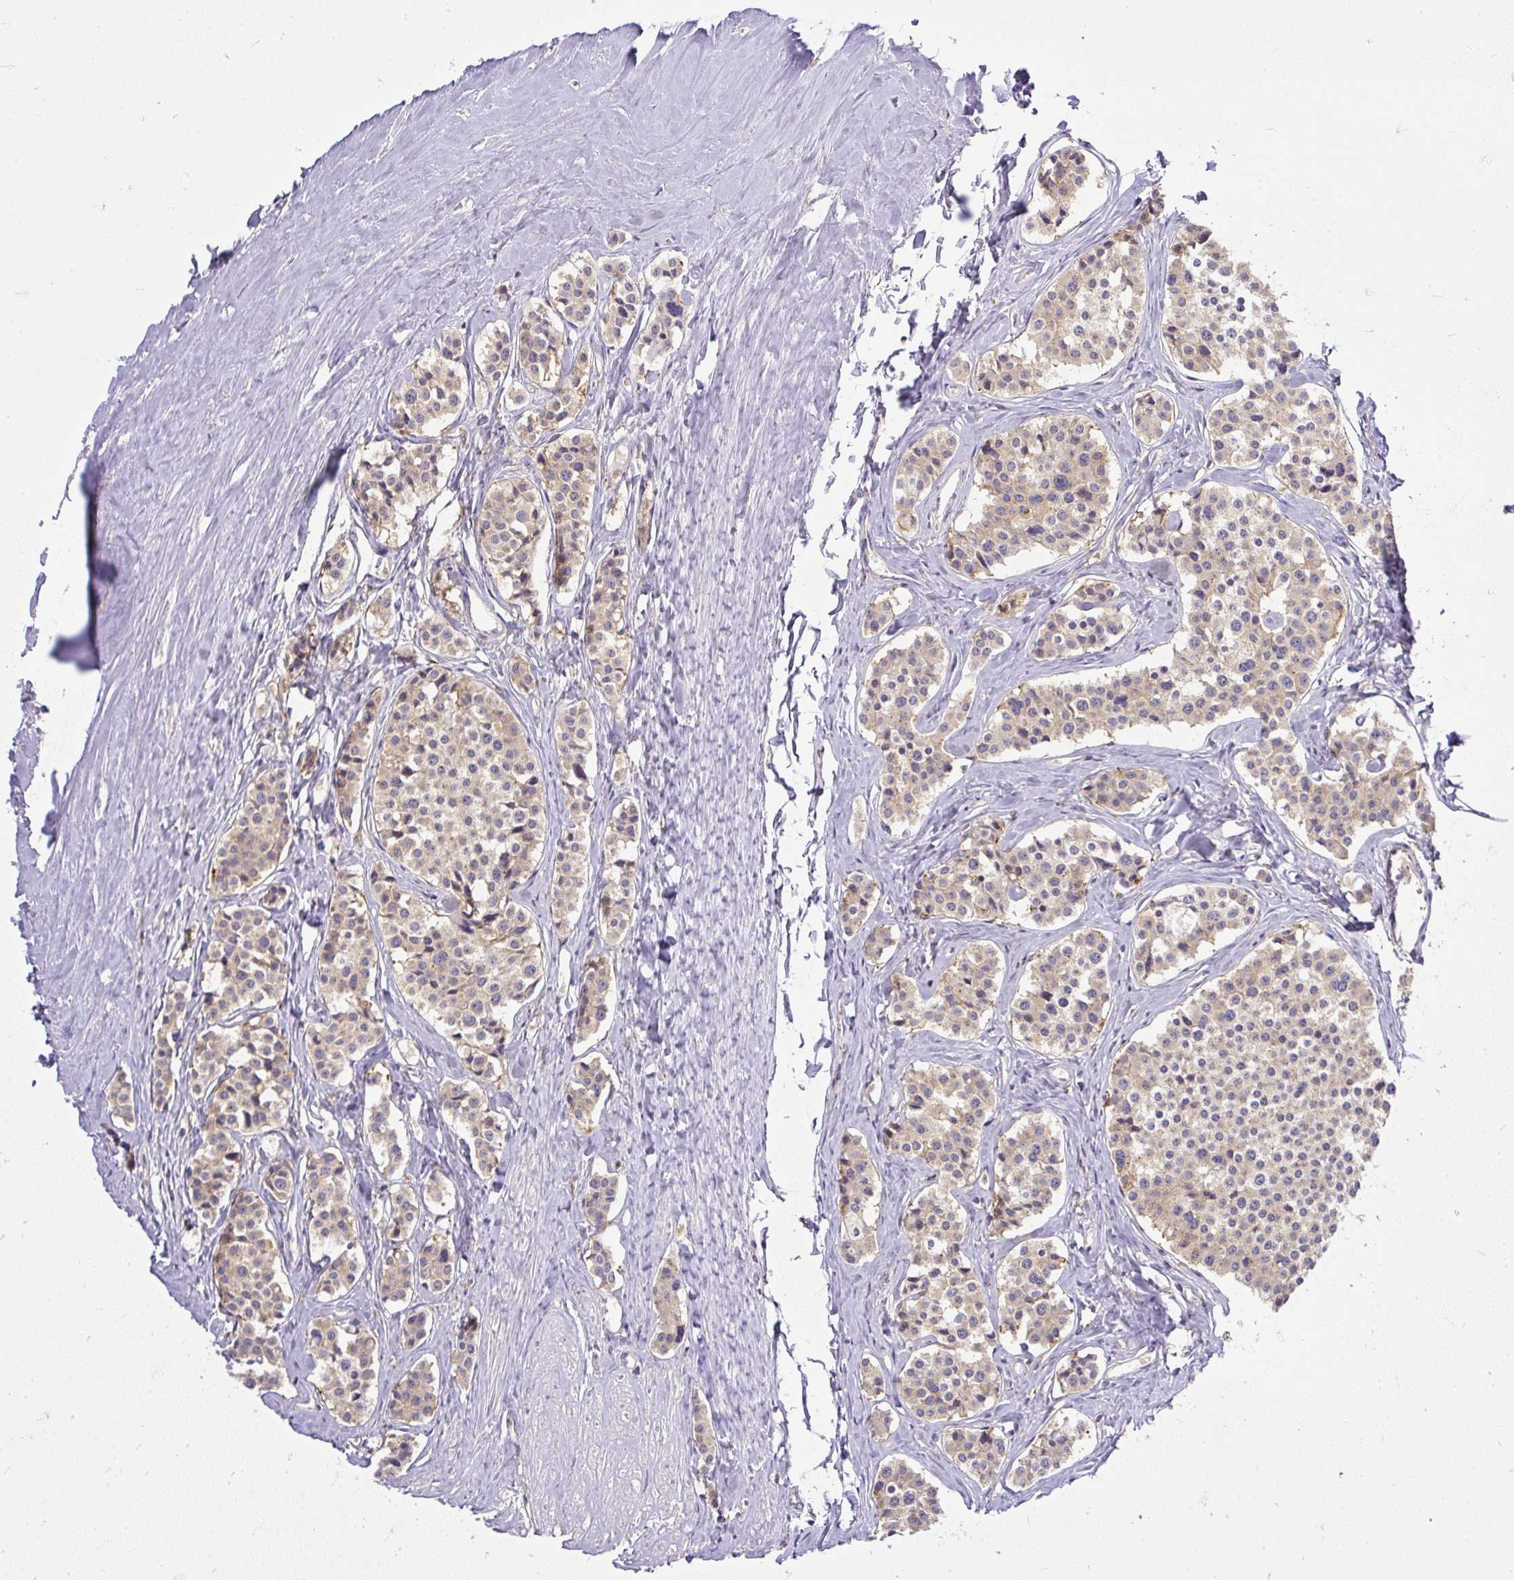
{"staining": {"intensity": "weak", "quantity": ">75%", "location": "cytoplasmic/membranous"}, "tissue": "carcinoid", "cell_type": "Tumor cells", "image_type": "cancer", "snomed": [{"axis": "morphology", "description": "Carcinoid, malignant, NOS"}, {"axis": "topography", "description": "Small intestine"}], "caption": "This micrograph reveals carcinoid stained with immunohistochemistry (IHC) to label a protein in brown. The cytoplasmic/membranous of tumor cells show weak positivity for the protein. Nuclei are counter-stained blue.", "gene": "SMC4", "patient": {"sex": "male", "age": 60}}